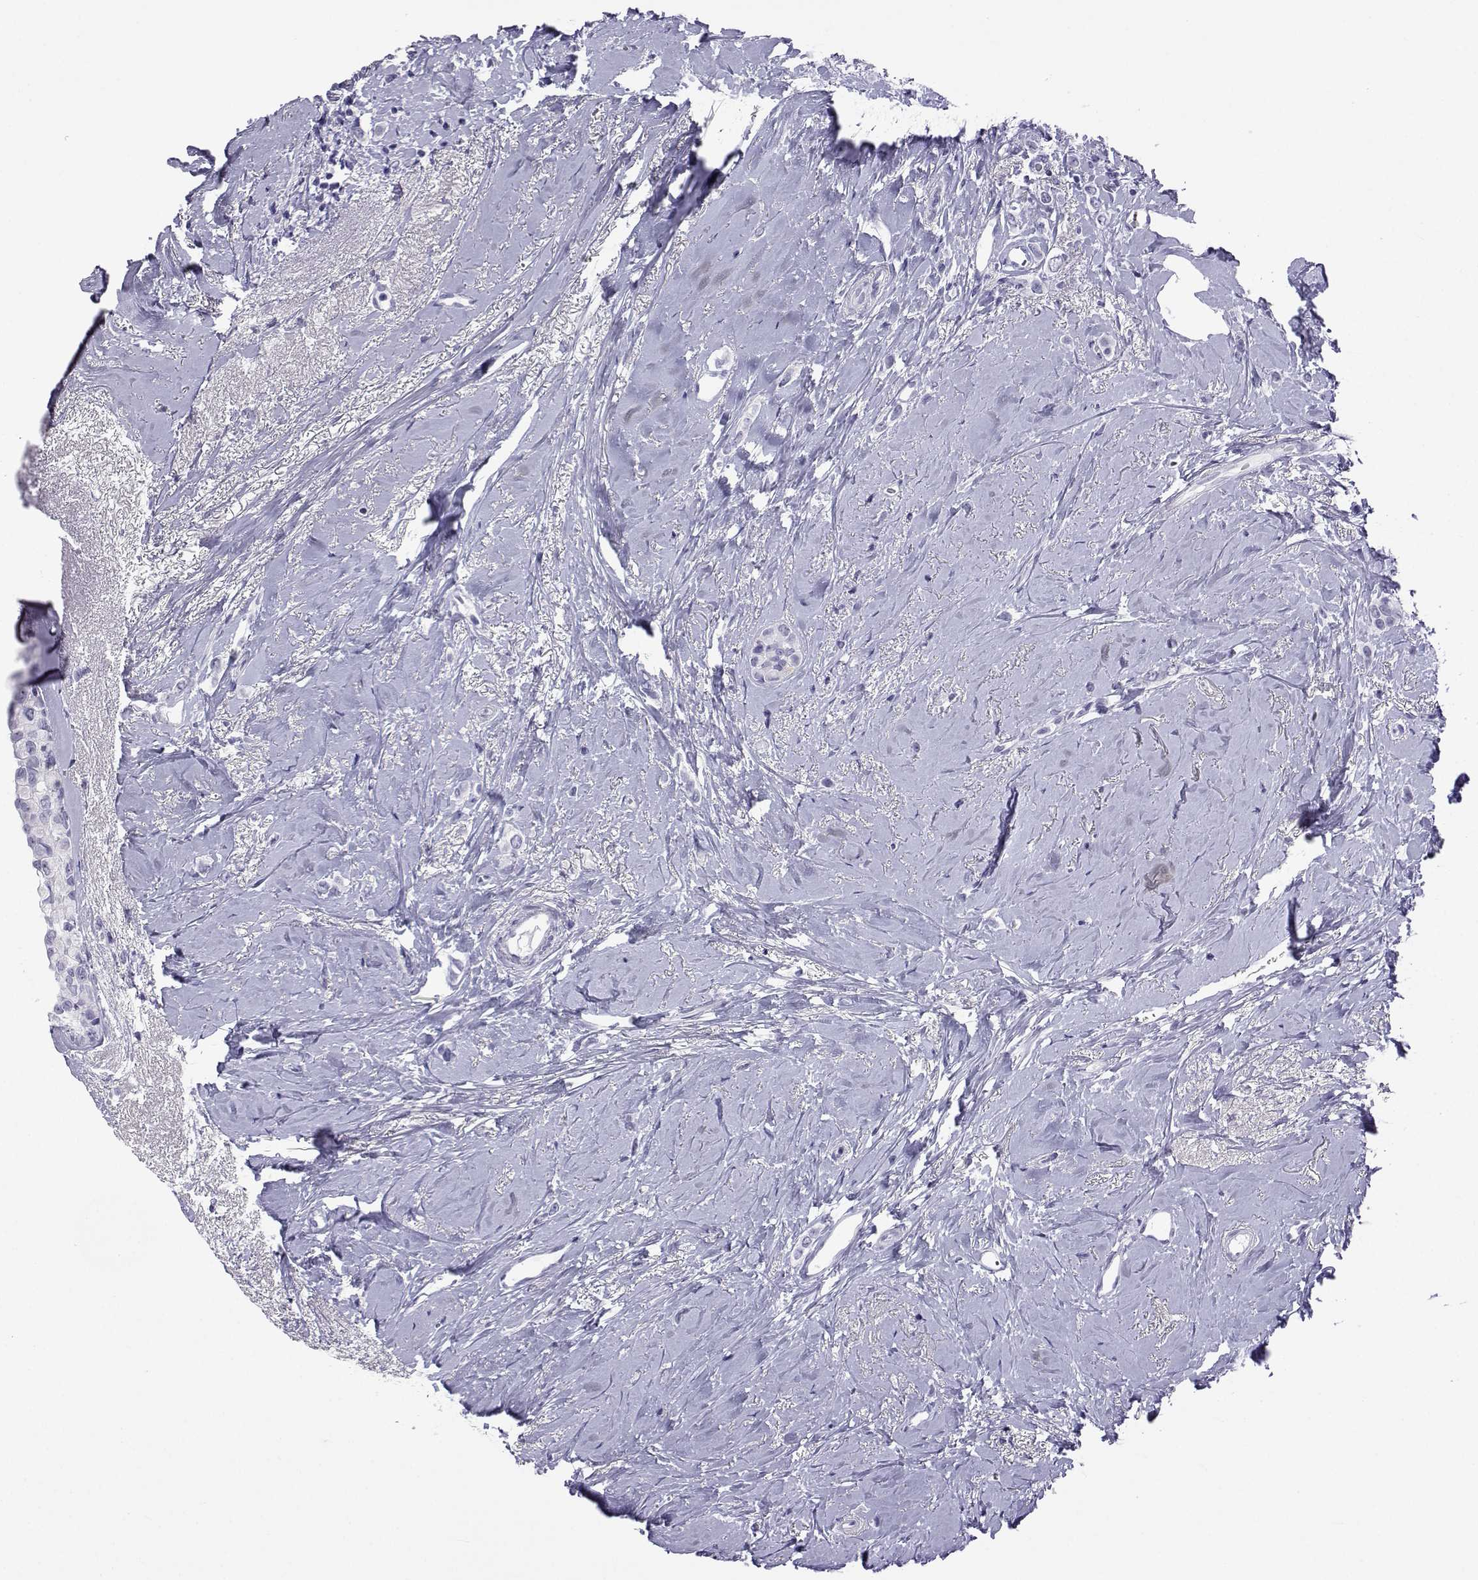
{"staining": {"intensity": "negative", "quantity": "none", "location": "none"}, "tissue": "breast cancer", "cell_type": "Tumor cells", "image_type": "cancer", "snomed": [{"axis": "morphology", "description": "Lobular carcinoma"}, {"axis": "topography", "description": "Breast"}], "caption": "Tumor cells are negative for brown protein staining in breast cancer (lobular carcinoma).", "gene": "ACTL7A", "patient": {"sex": "female", "age": 66}}